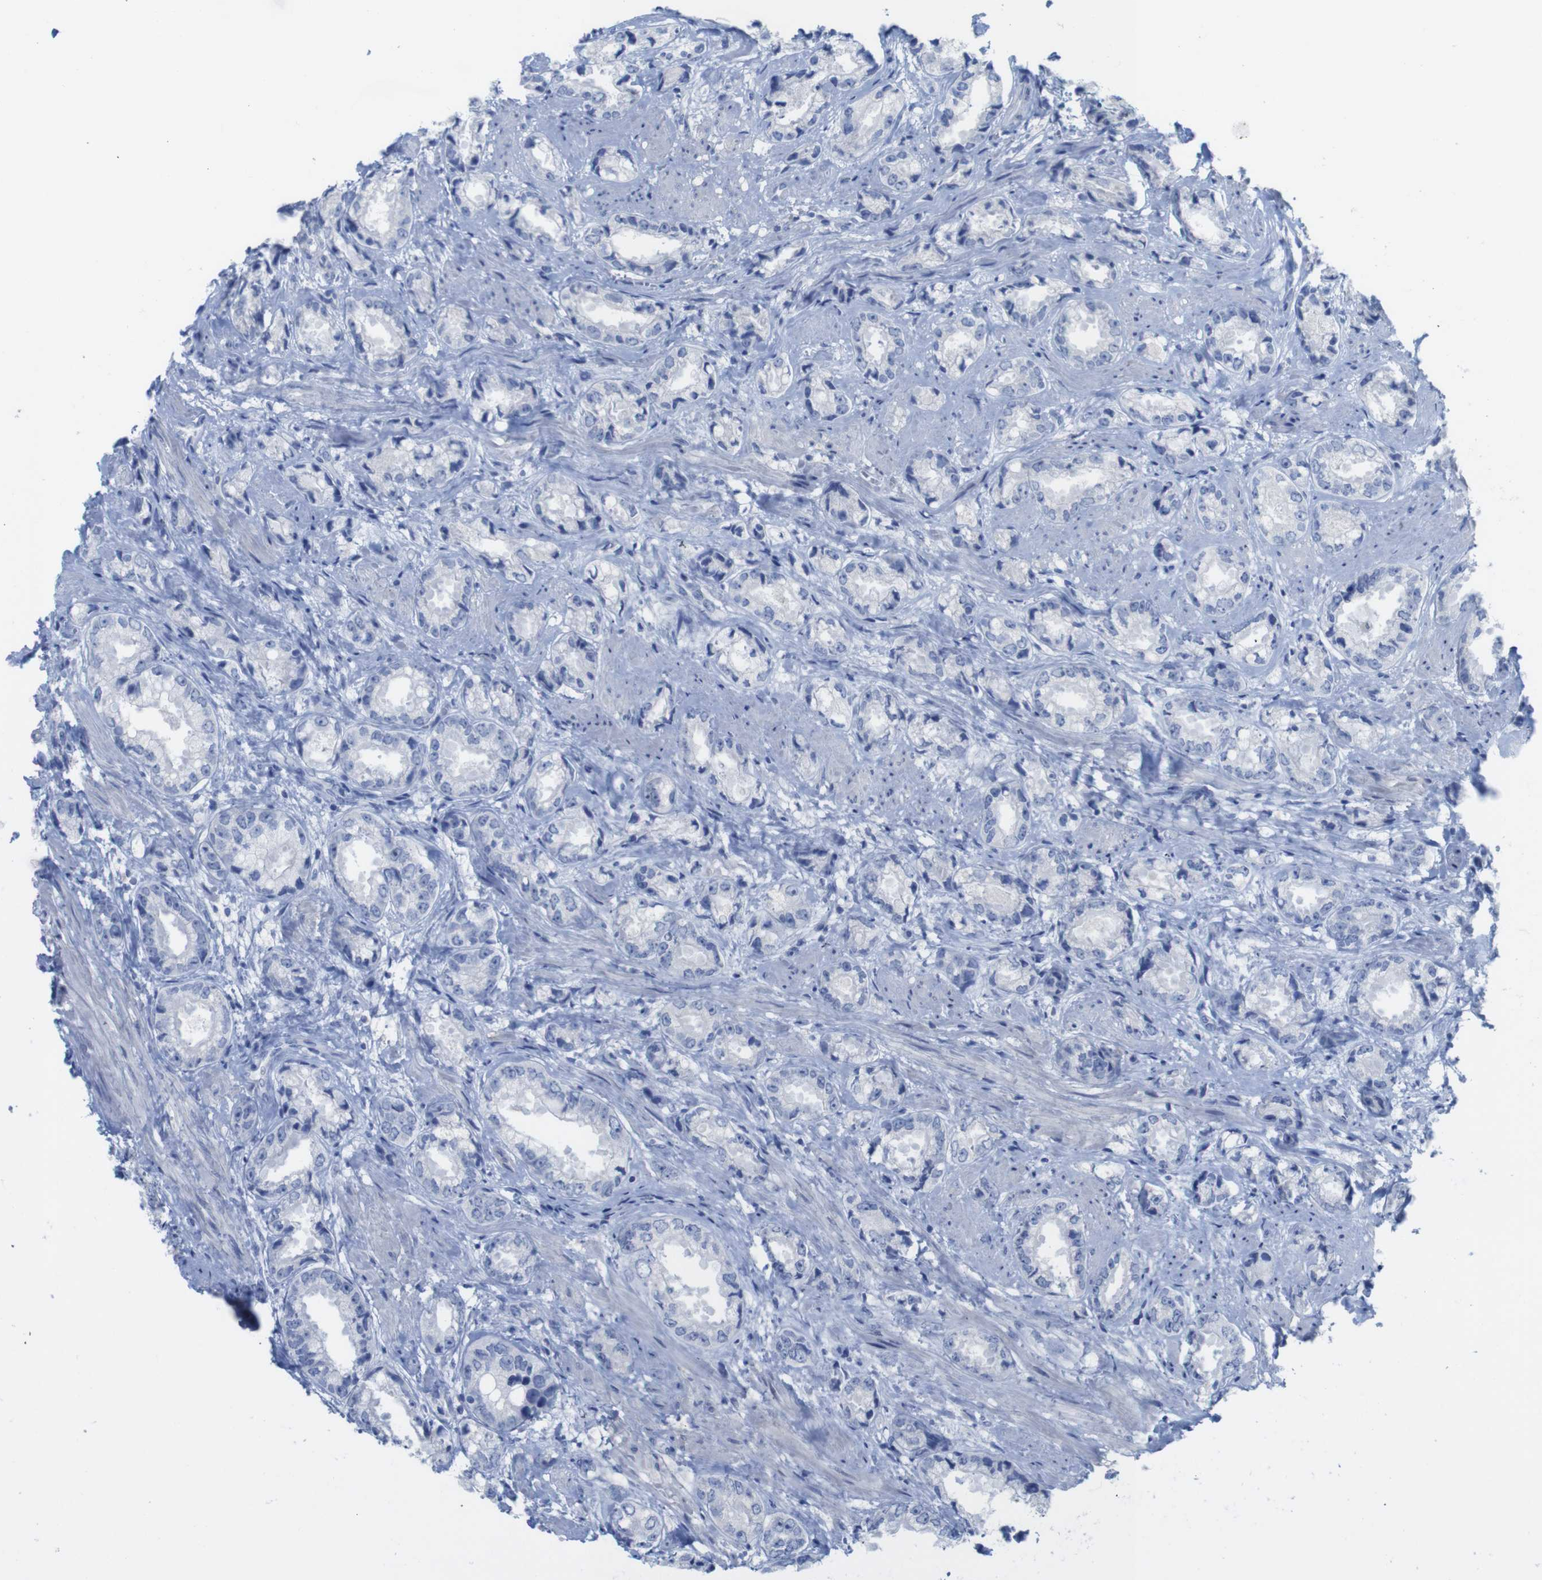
{"staining": {"intensity": "negative", "quantity": "none", "location": "none"}, "tissue": "prostate cancer", "cell_type": "Tumor cells", "image_type": "cancer", "snomed": [{"axis": "morphology", "description": "Adenocarcinoma, High grade"}, {"axis": "topography", "description": "Prostate"}], "caption": "This is an IHC micrograph of prostate cancer (high-grade adenocarcinoma). There is no staining in tumor cells.", "gene": "PNMA1", "patient": {"sex": "male", "age": 61}}